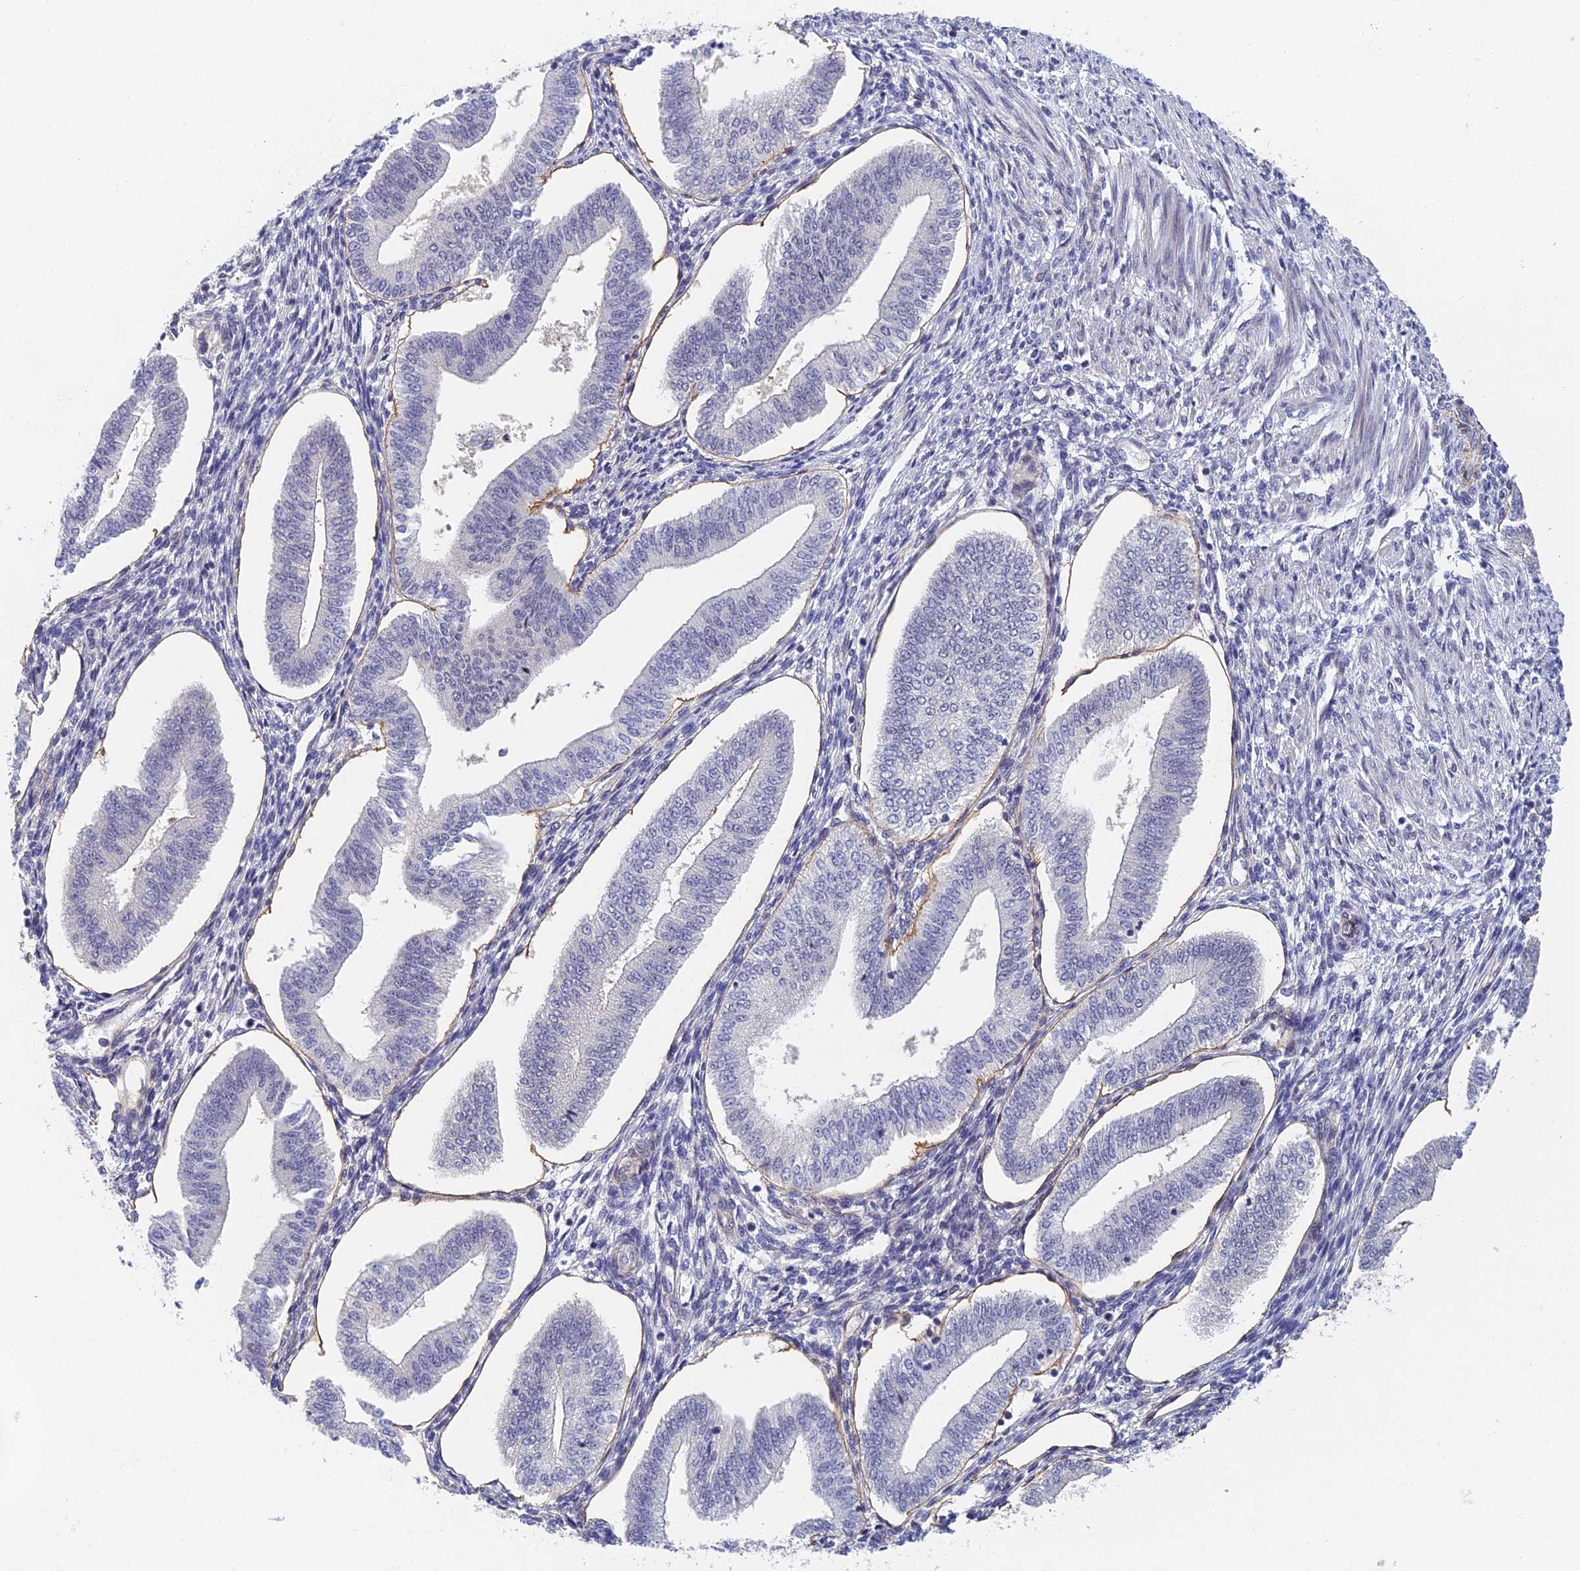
{"staining": {"intensity": "negative", "quantity": "none", "location": "none"}, "tissue": "endometrium", "cell_type": "Cells in endometrial stroma", "image_type": "normal", "snomed": [{"axis": "morphology", "description": "Normal tissue, NOS"}, {"axis": "topography", "description": "Endometrium"}], "caption": "This is an immunohistochemistry (IHC) micrograph of normal endometrium. There is no expression in cells in endometrial stroma.", "gene": "NSMCE1", "patient": {"sex": "female", "age": 34}}